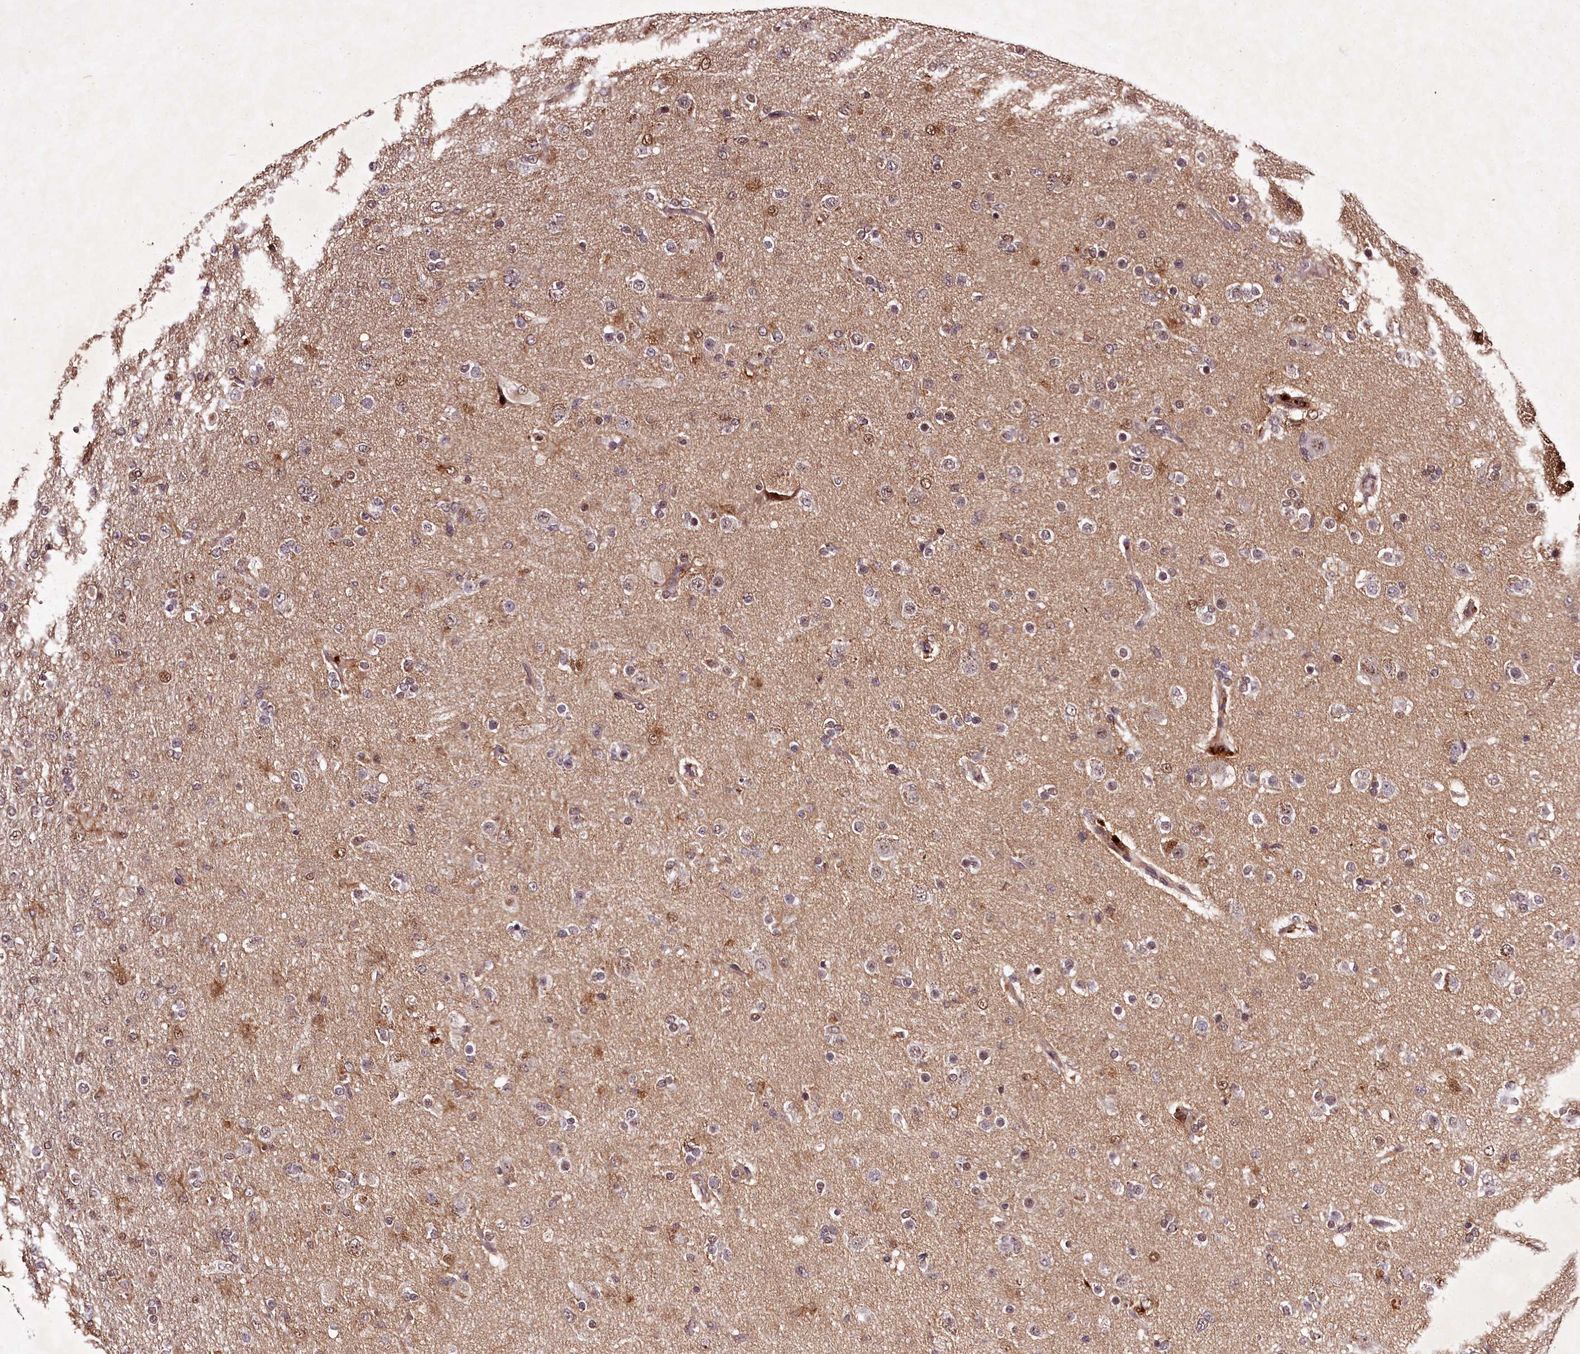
{"staining": {"intensity": "moderate", "quantity": "<25%", "location": "nuclear"}, "tissue": "glioma", "cell_type": "Tumor cells", "image_type": "cancer", "snomed": [{"axis": "morphology", "description": "Glioma, malignant, Low grade"}, {"axis": "topography", "description": "Brain"}], "caption": "Moderate nuclear staining for a protein is identified in approximately <25% of tumor cells of low-grade glioma (malignant) using immunohistochemistry.", "gene": "MAML3", "patient": {"sex": "male", "age": 65}}